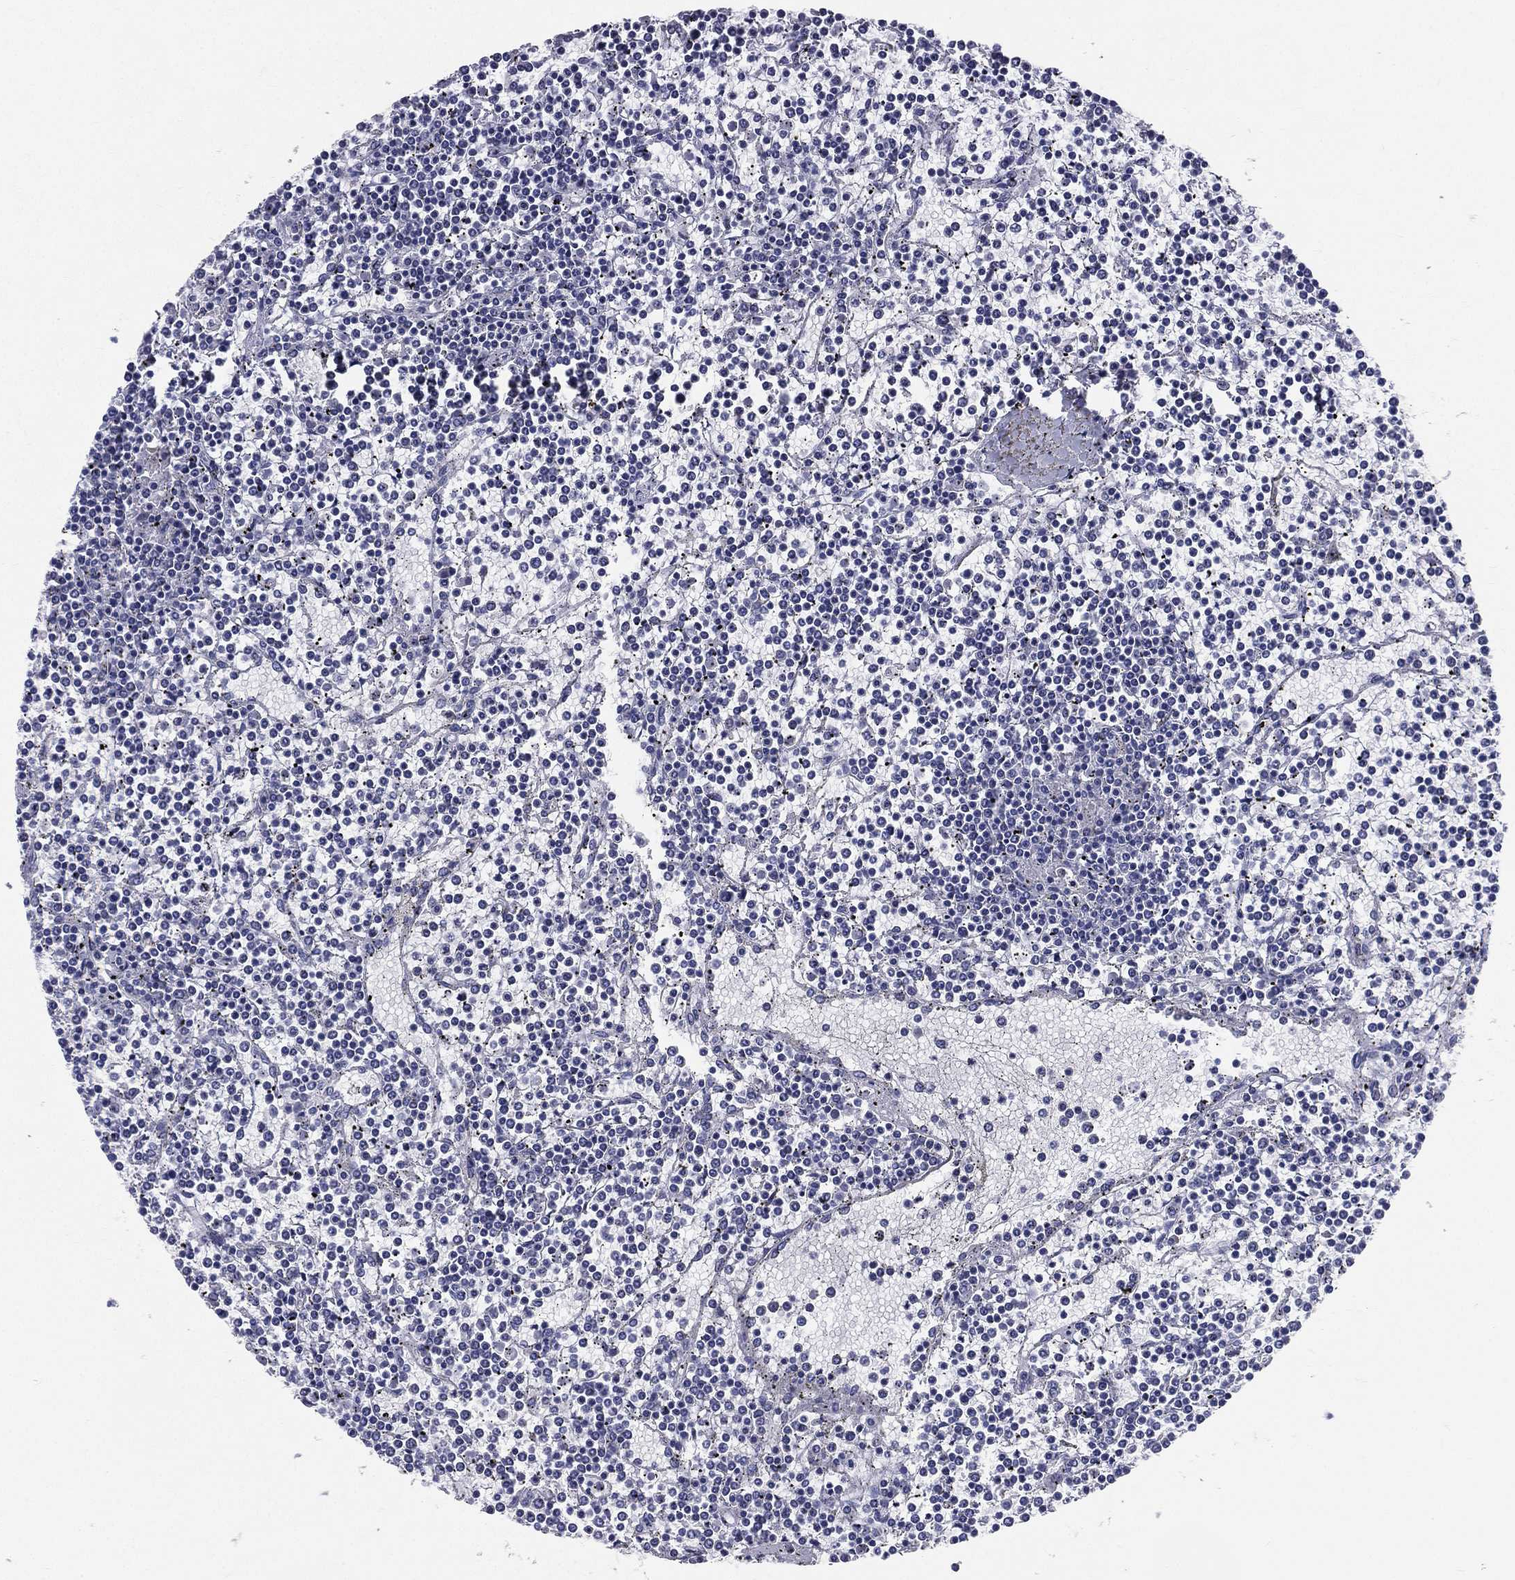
{"staining": {"intensity": "negative", "quantity": "none", "location": "none"}, "tissue": "lymphoma", "cell_type": "Tumor cells", "image_type": "cancer", "snomed": [{"axis": "morphology", "description": "Malignant lymphoma, non-Hodgkin's type, Low grade"}, {"axis": "topography", "description": "Spleen"}], "caption": "The photomicrograph shows no significant expression in tumor cells of lymphoma. (DAB immunohistochemistry visualized using brightfield microscopy, high magnification).", "gene": "PWWP3A", "patient": {"sex": "female", "age": 19}}